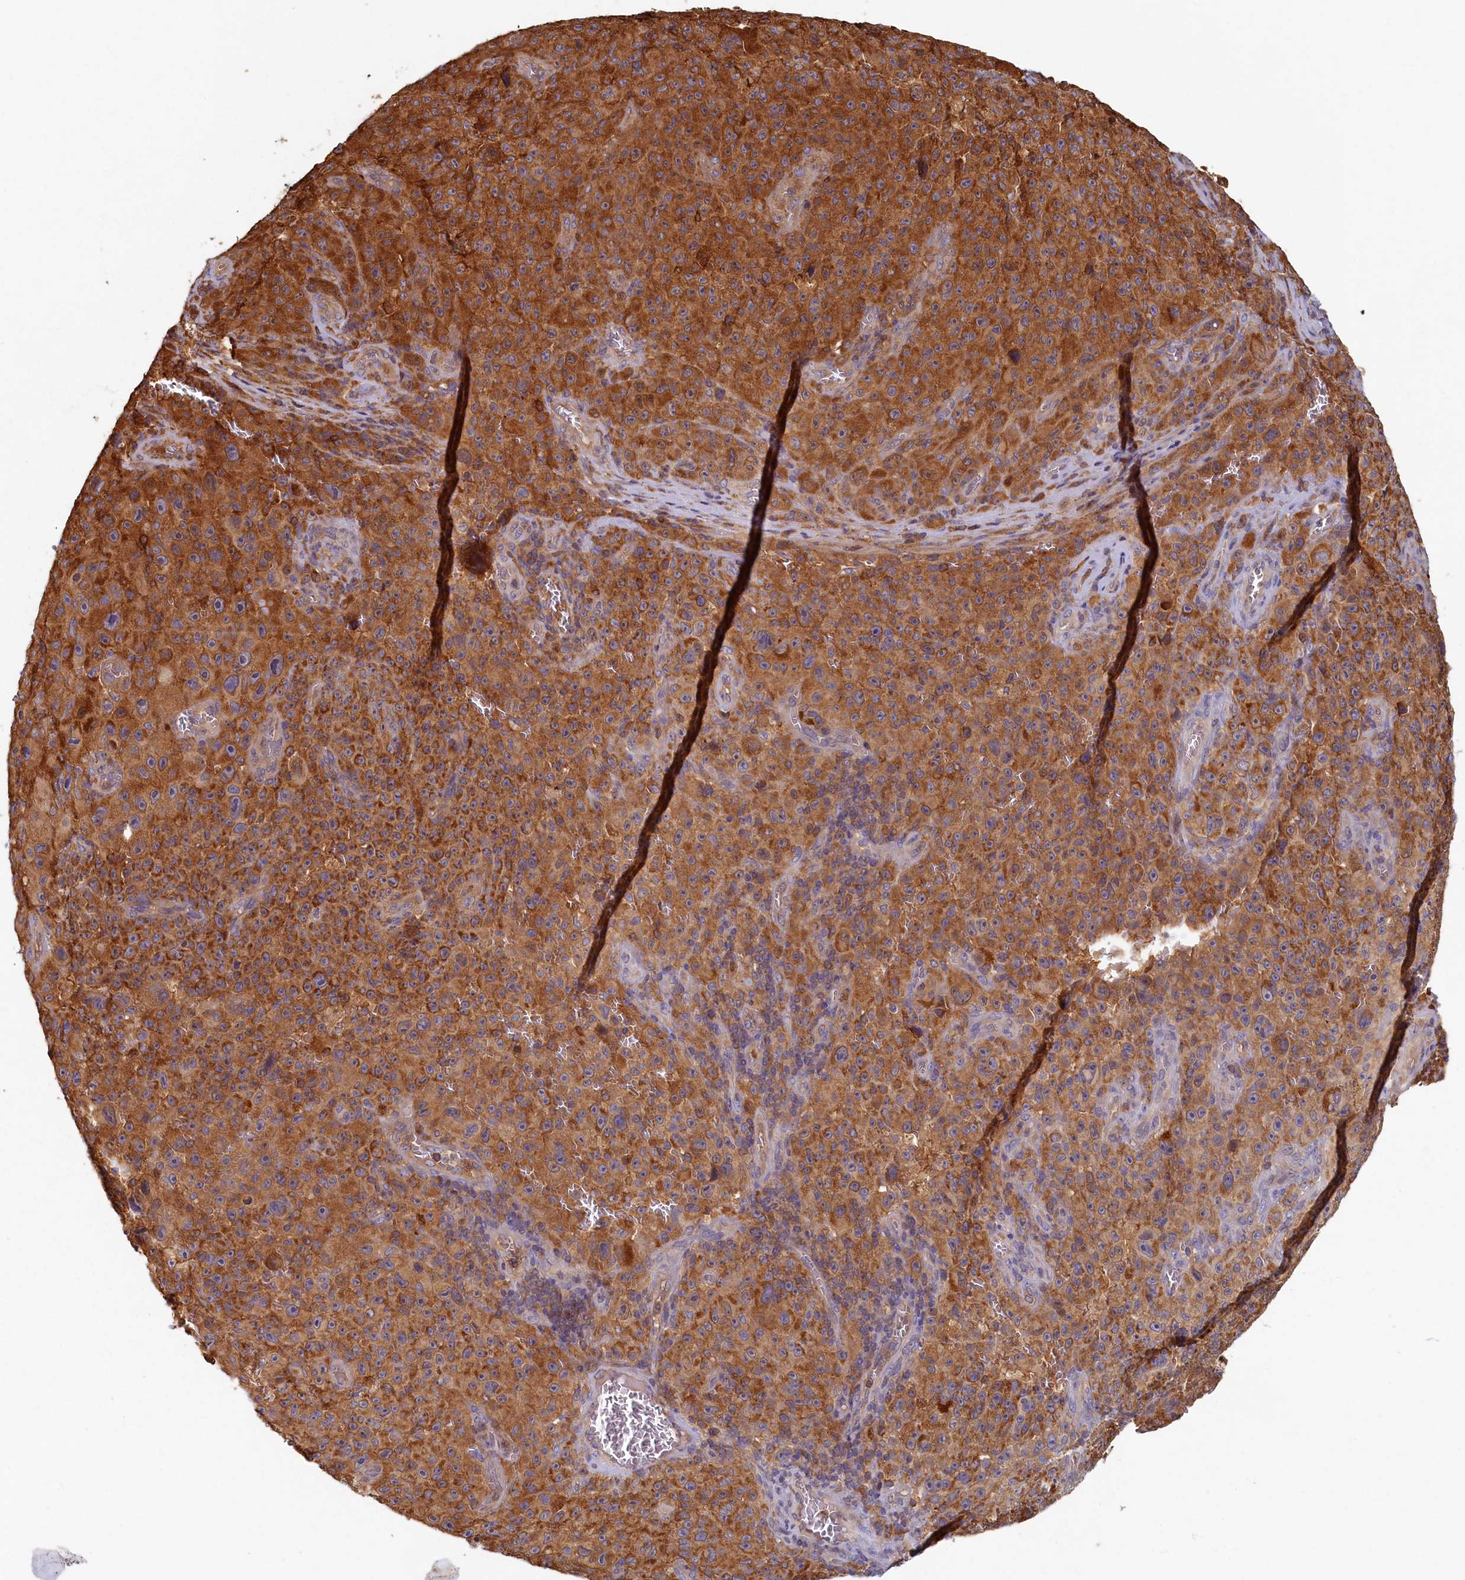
{"staining": {"intensity": "strong", "quantity": ">75%", "location": "cytoplasmic/membranous"}, "tissue": "melanoma", "cell_type": "Tumor cells", "image_type": "cancer", "snomed": [{"axis": "morphology", "description": "Malignant melanoma, NOS"}, {"axis": "topography", "description": "Skin"}], "caption": "An image of human melanoma stained for a protein exhibits strong cytoplasmic/membranous brown staining in tumor cells.", "gene": "TIMM8B", "patient": {"sex": "female", "age": 82}}